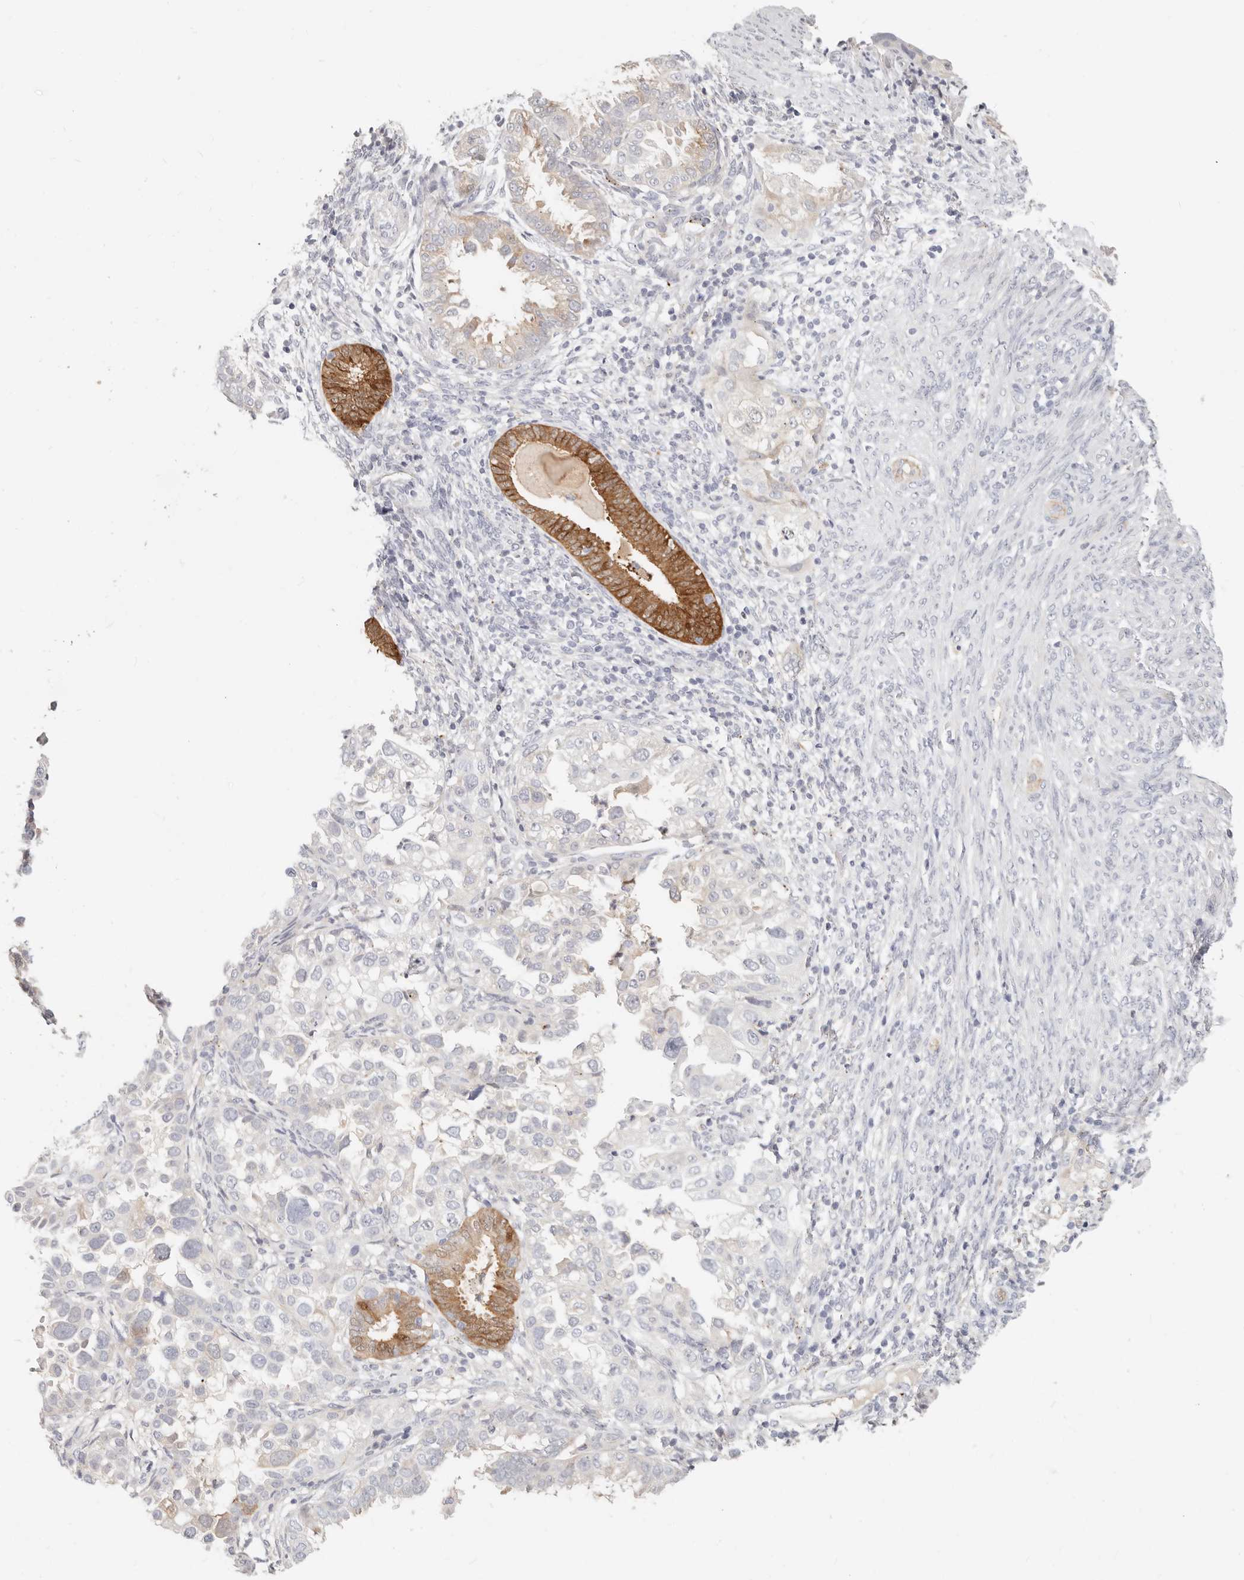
{"staining": {"intensity": "weak", "quantity": "<25%", "location": "cytoplasmic/membranous"}, "tissue": "endometrial cancer", "cell_type": "Tumor cells", "image_type": "cancer", "snomed": [{"axis": "morphology", "description": "Adenocarcinoma, NOS"}, {"axis": "topography", "description": "Endometrium"}], "caption": "The immunohistochemistry histopathology image has no significant expression in tumor cells of endometrial adenocarcinoma tissue. (IHC, brightfield microscopy, high magnification).", "gene": "ZRANB1", "patient": {"sex": "female", "age": 85}}